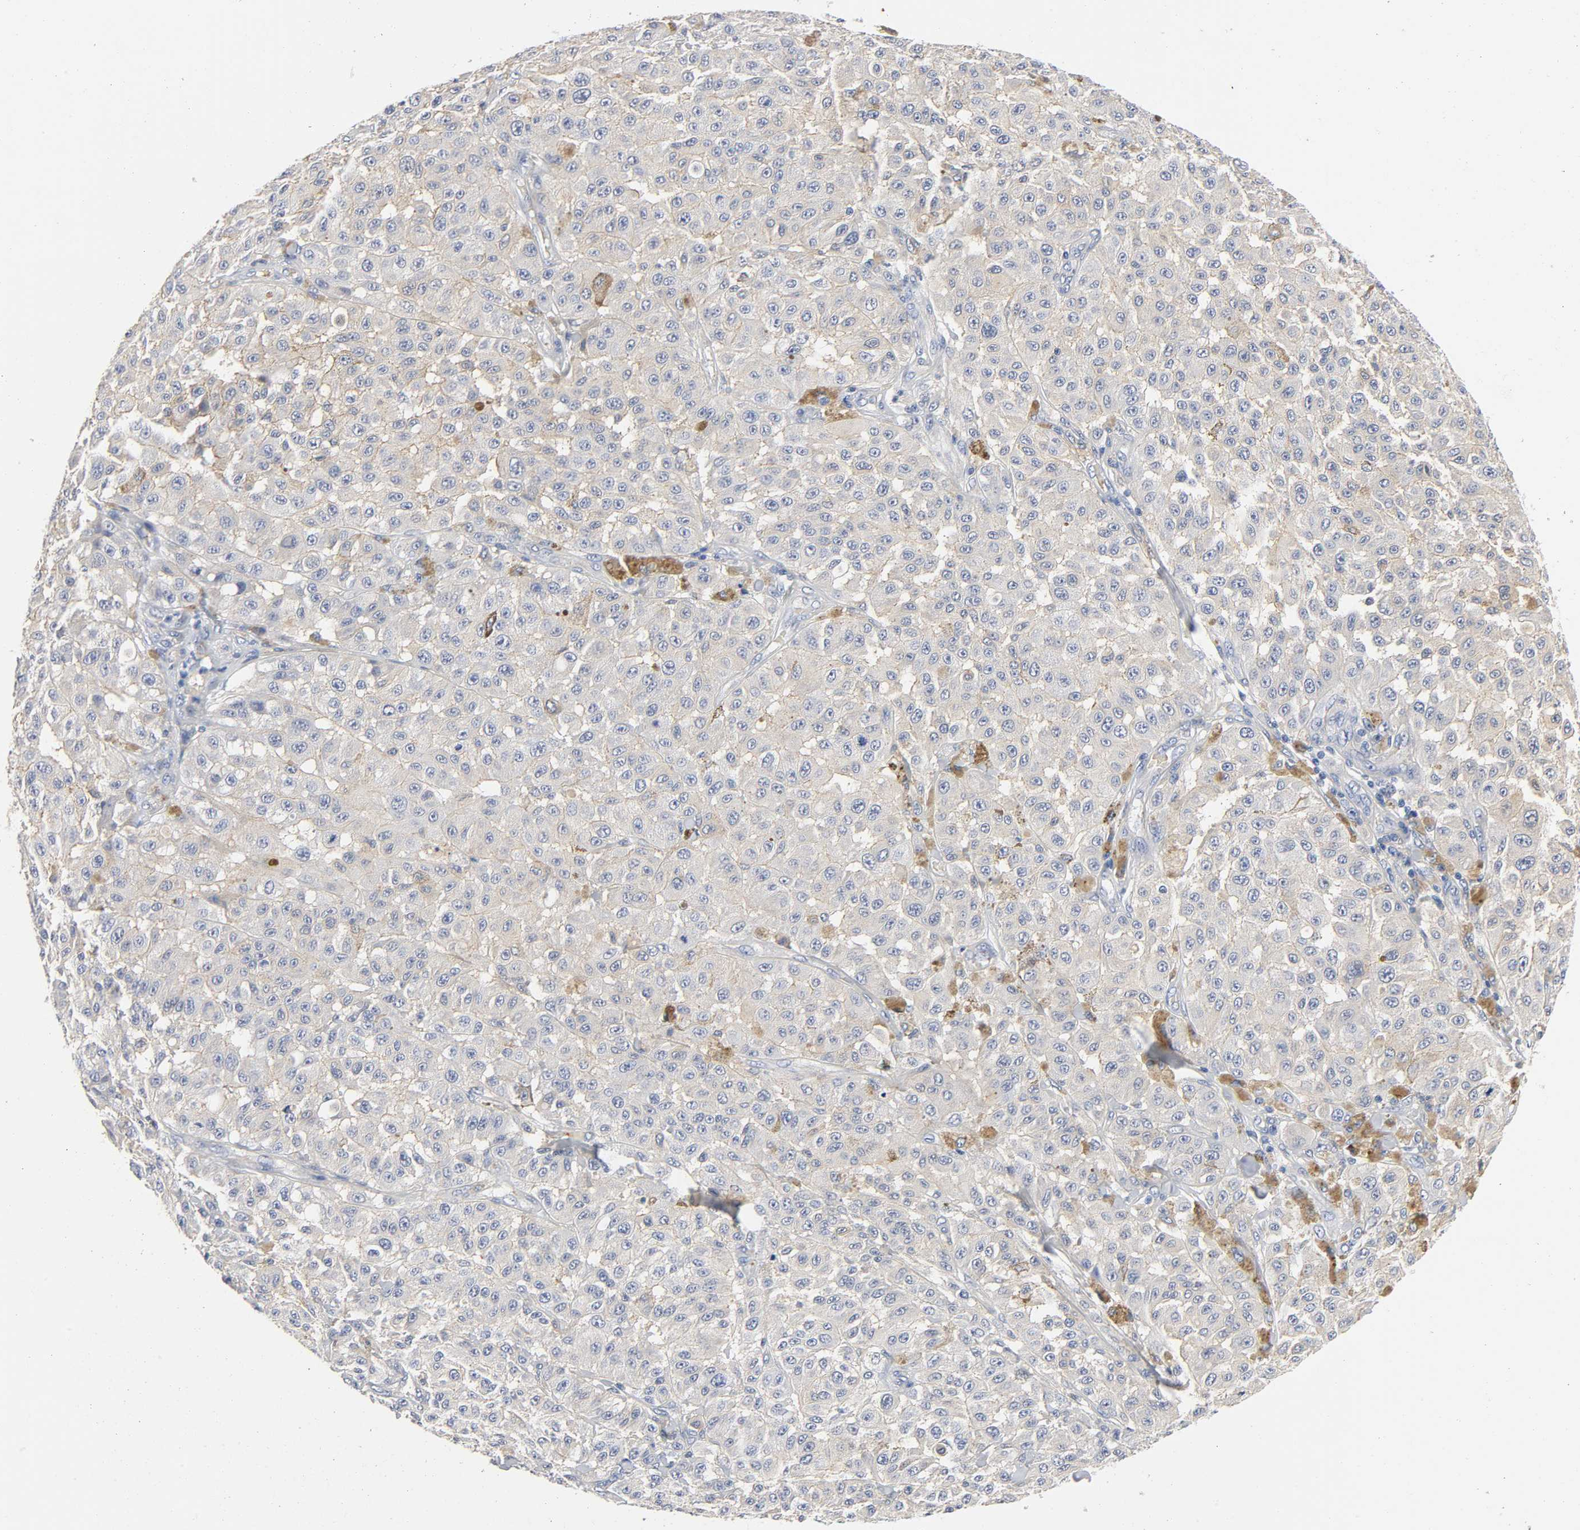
{"staining": {"intensity": "weak", "quantity": "25%-75%", "location": "cytoplasmic/membranous"}, "tissue": "melanoma", "cell_type": "Tumor cells", "image_type": "cancer", "snomed": [{"axis": "morphology", "description": "Malignant melanoma, NOS"}, {"axis": "topography", "description": "Skin"}], "caption": "Approximately 25%-75% of tumor cells in human melanoma reveal weak cytoplasmic/membranous protein positivity as visualized by brown immunohistochemical staining.", "gene": "SRC", "patient": {"sex": "female", "age": 64}}